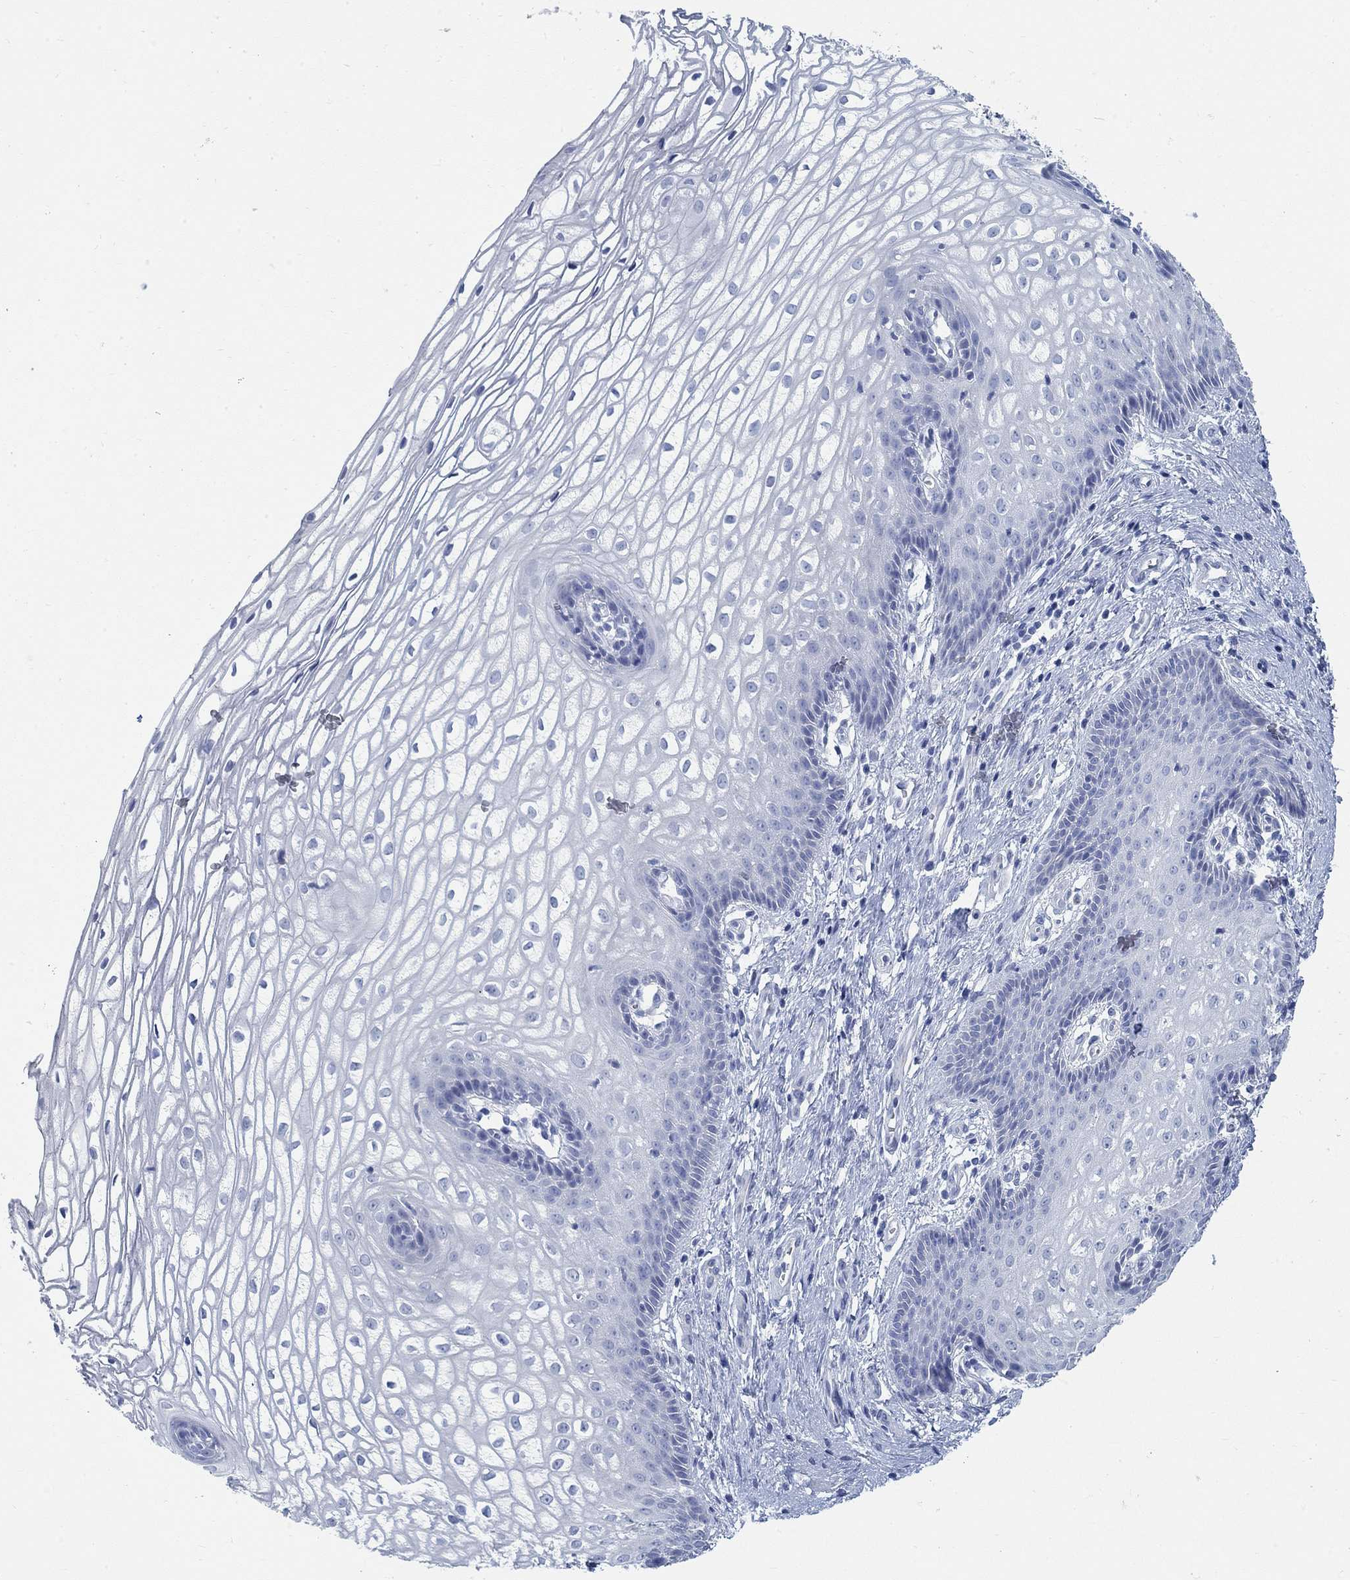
{"staining": {"intensity": "negative", "quantity": "none", "location": "none"}, "tissue": "vagina", "cell_type": "Squamous epithelial cells", "image_type": "normal", "snomed": [{"axis": "morphology", "description": "Normal tissue, NOS"}, {"axis": "topography", "description": "Vagina"}], "caption": "IHC micrograph of unremarkable vagina: vagina stained with DAB (3,3'-diaminobenzidine) exhibits no significant protein positivity in squamous epithelial cells. (Brightfield microscopy of DAB (3,3'-diaminobenzidine) immunohistochemistry (IHC) at high magnification).", "gene": "RBM20", "patient": {"sex": "female", "age": 34}}